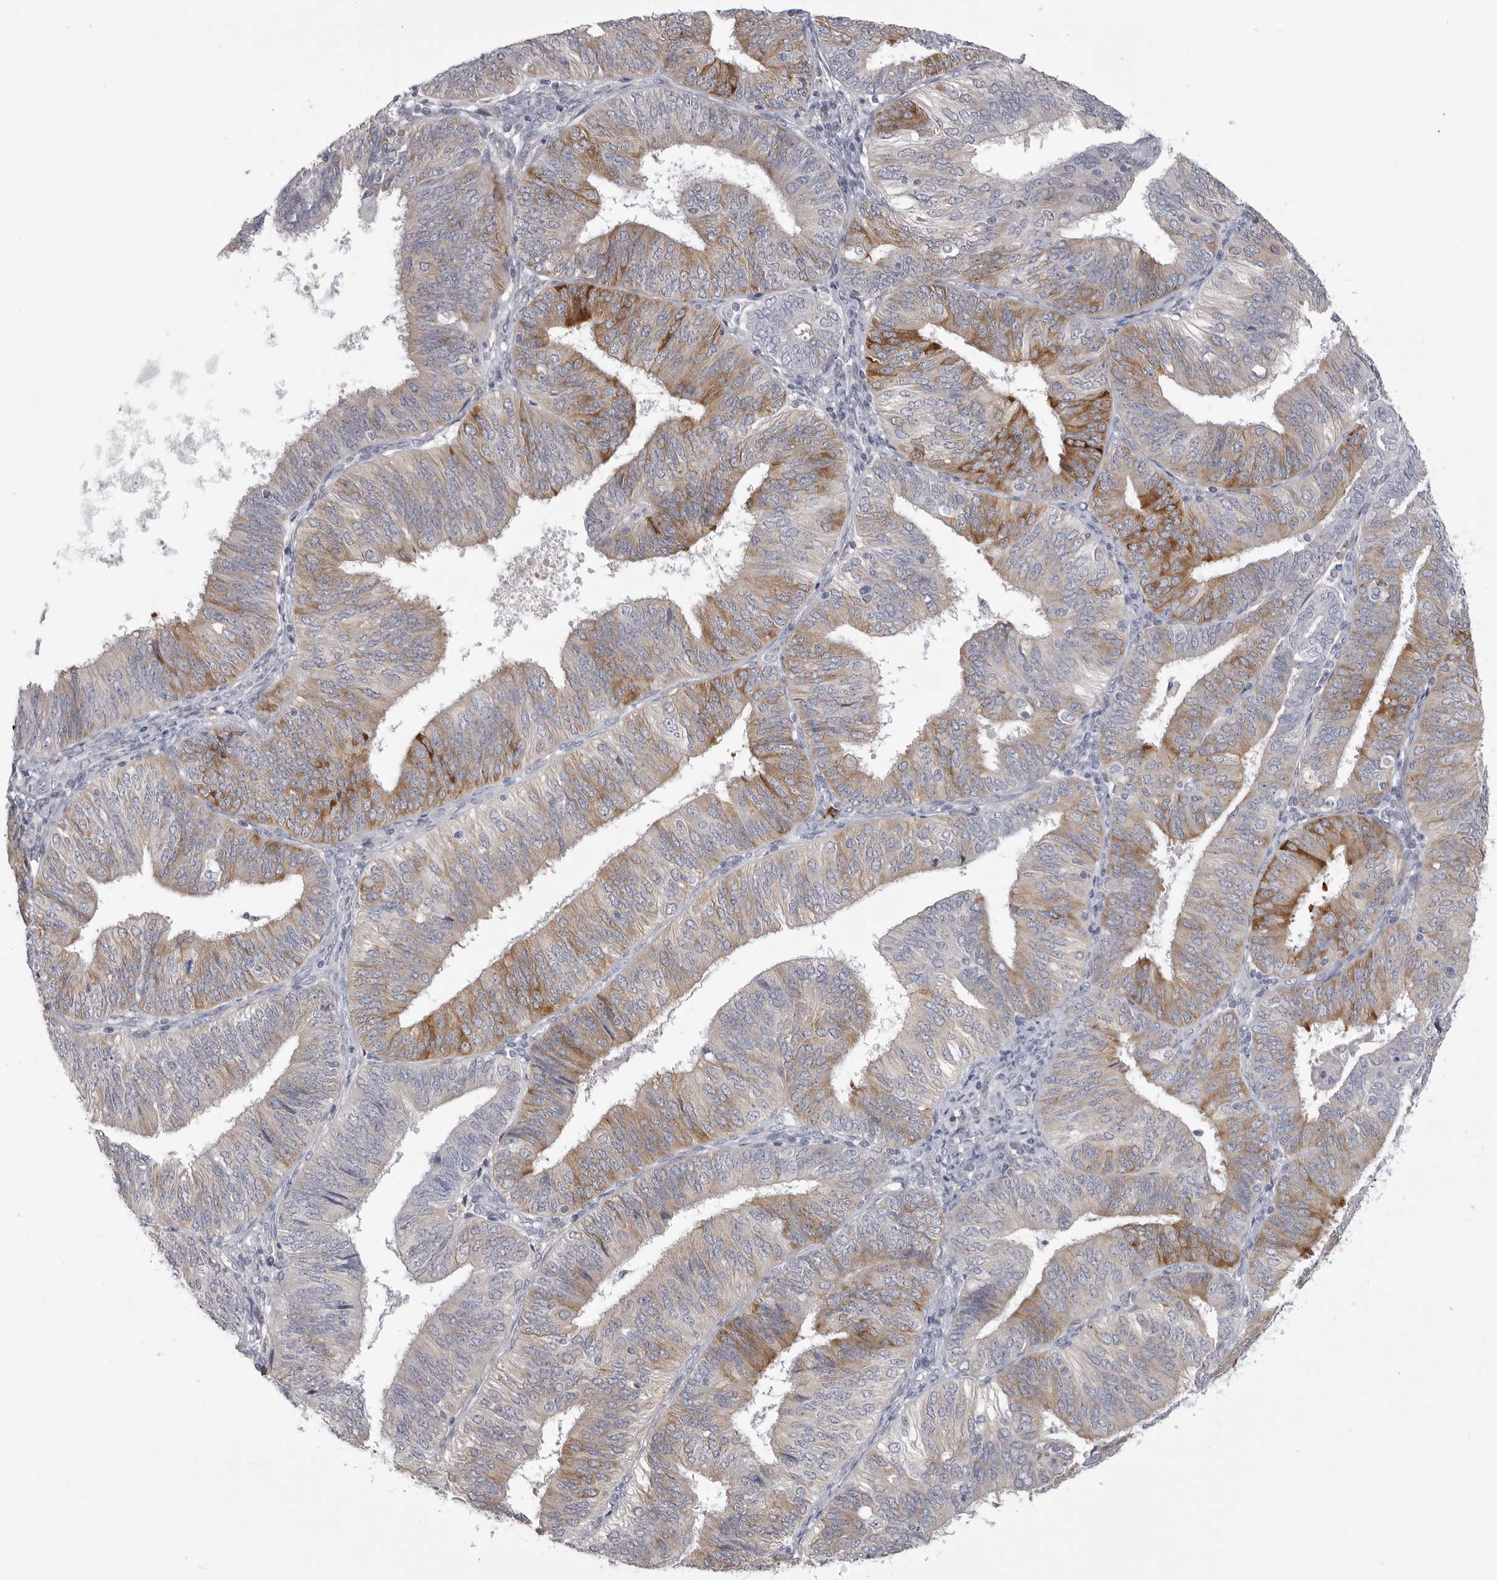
{"staining": {"intensity": "moderate", "quantity": "25%-75%", "location": "cytoplasmic/membranous"}, "tissue": "endometrial cancer", "cell_type": "Tumor cells", "image_type": "cancer", "snomed": [{"axis": "morphology", "description": "Adenocarcinoma, NOS"}, {"axis": "topography", "description": "Endometrium"}], "caption": "Tumor cells show moderate cytoplasmic/membranous expression in approximately 25%-75% of cells in adenocarcinoma (endometrial). Using DAB (3,3'-diaminobenzidine) (brown) and hematoxylin (blue) stains, captured at high magnification using brightfield microscopy.", "gene": "FKBP2", "patient": {"sex": "female", "age": 58}}